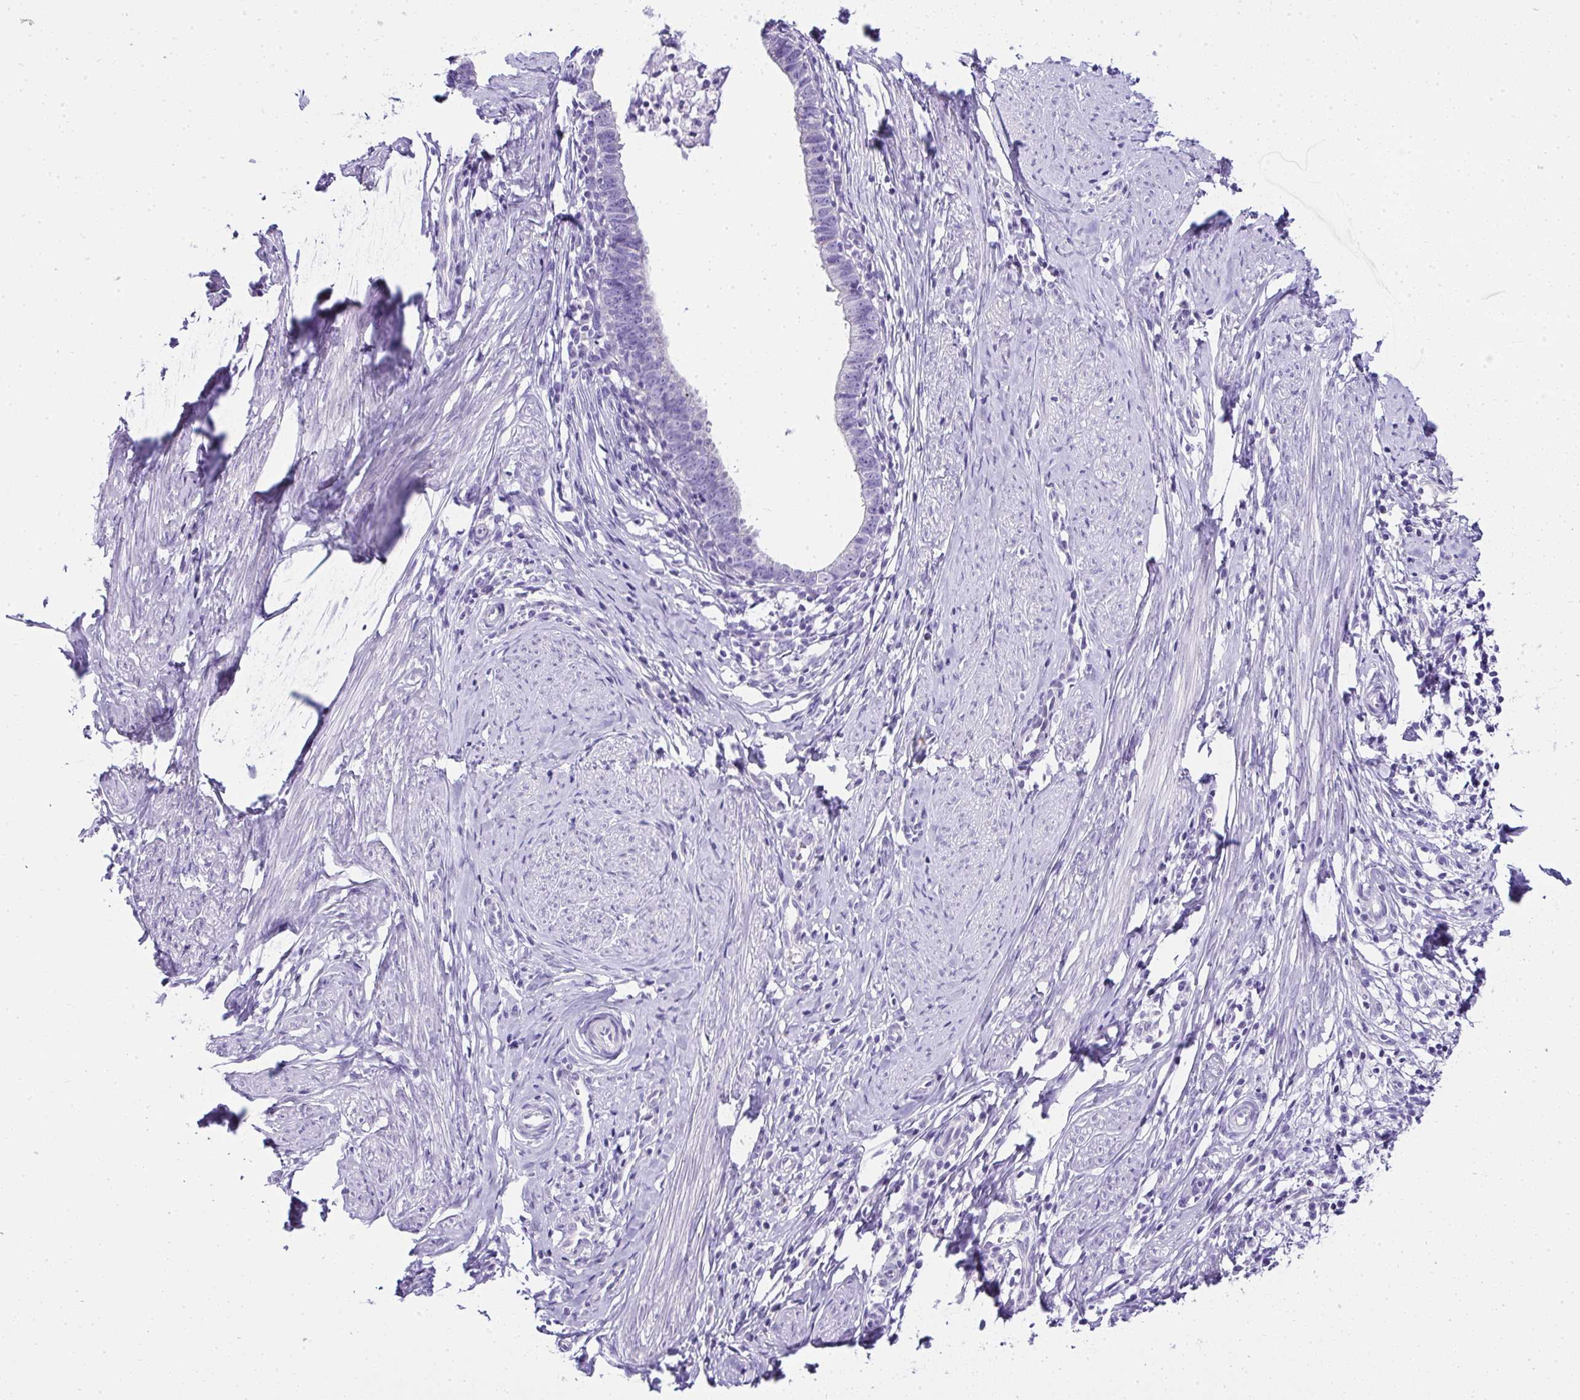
{"staining": {"intensity": "negative", "quantity": "none", "location": "none"}, "tissue": "cervical cancer", "cell_type": "Tumor cells", "image_type": "cancer", "snomed": [{"axis": "morphology", "description": "Adenocarcinoma, NOS"}, {"axis": "topography", "description": "Cervix"}], "caption": "DAB immunohistochemical staining of human cervical cancer (adenocarcinoma) demonstrates no significant expression in tumor cells.", "gene": "RNF183", "patient": {"sex": "female", "age": 36}}